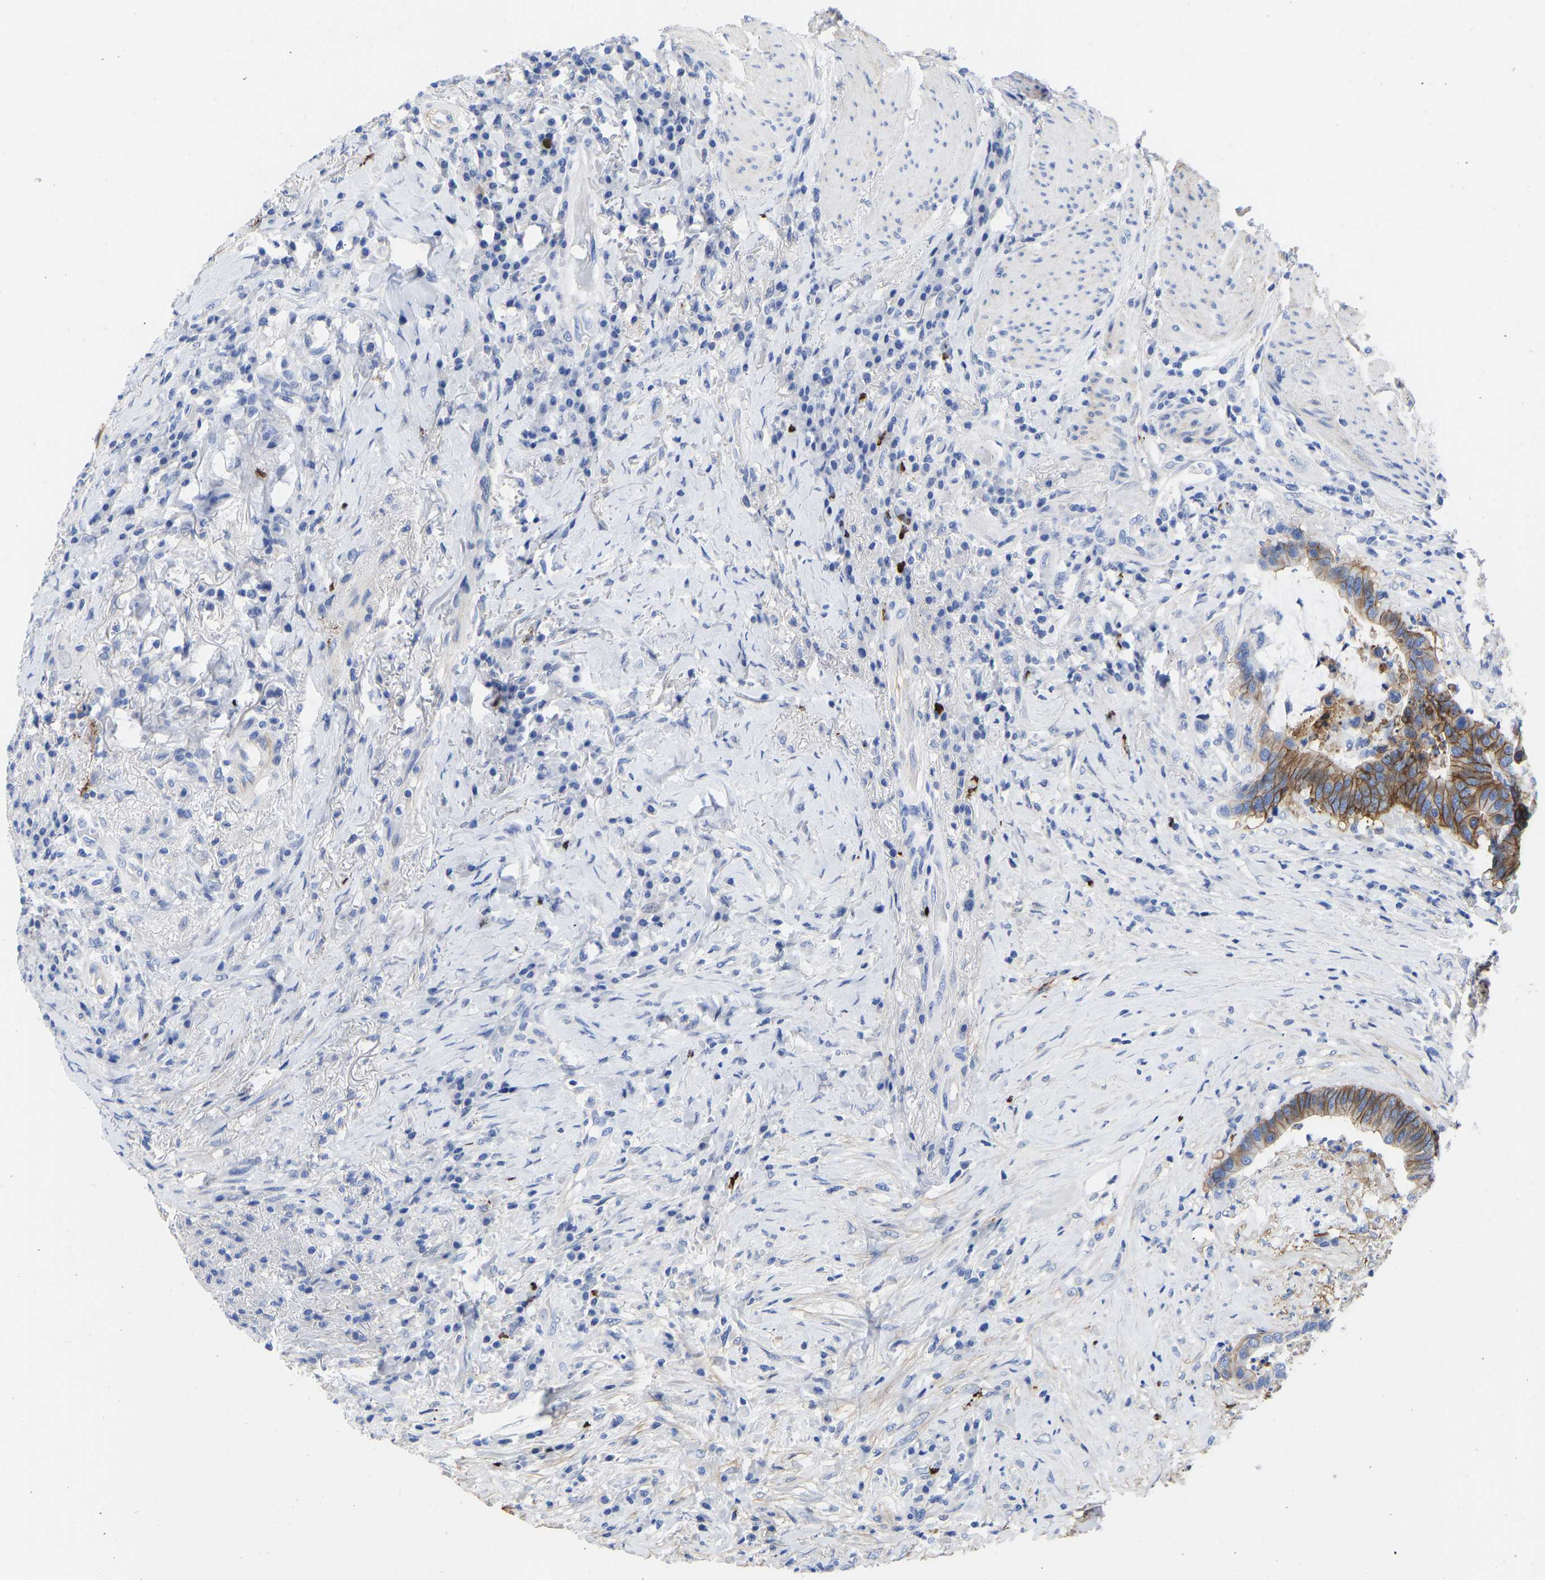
{"staining": {"intensity": "moderate", "quantity": "25%-75%", "location": "cytoplasmic/membranous"}, "tissue": "colorectal cancer", "cell_type": "Tumor cells", "image_type": "cancer", "snomed": [{"axis": "morphology", "description": "Adenocarcinoma, NOS"}, {"axis": "topography", "description": "Rectum"}], "caption": "IHC (DAB (3,3'-diaminobenzidine)) staining of colorectal cancer shows moderate cytoplasmic/membranous protein expression in about 25%-75% of tumor cells. The staining was performed using DAB, with brown indicating positive protein expression. Nuclei are stained blue with hematoxylin.", "gene": "GPA33", "patient": {"sex": "female", "age": 89}}